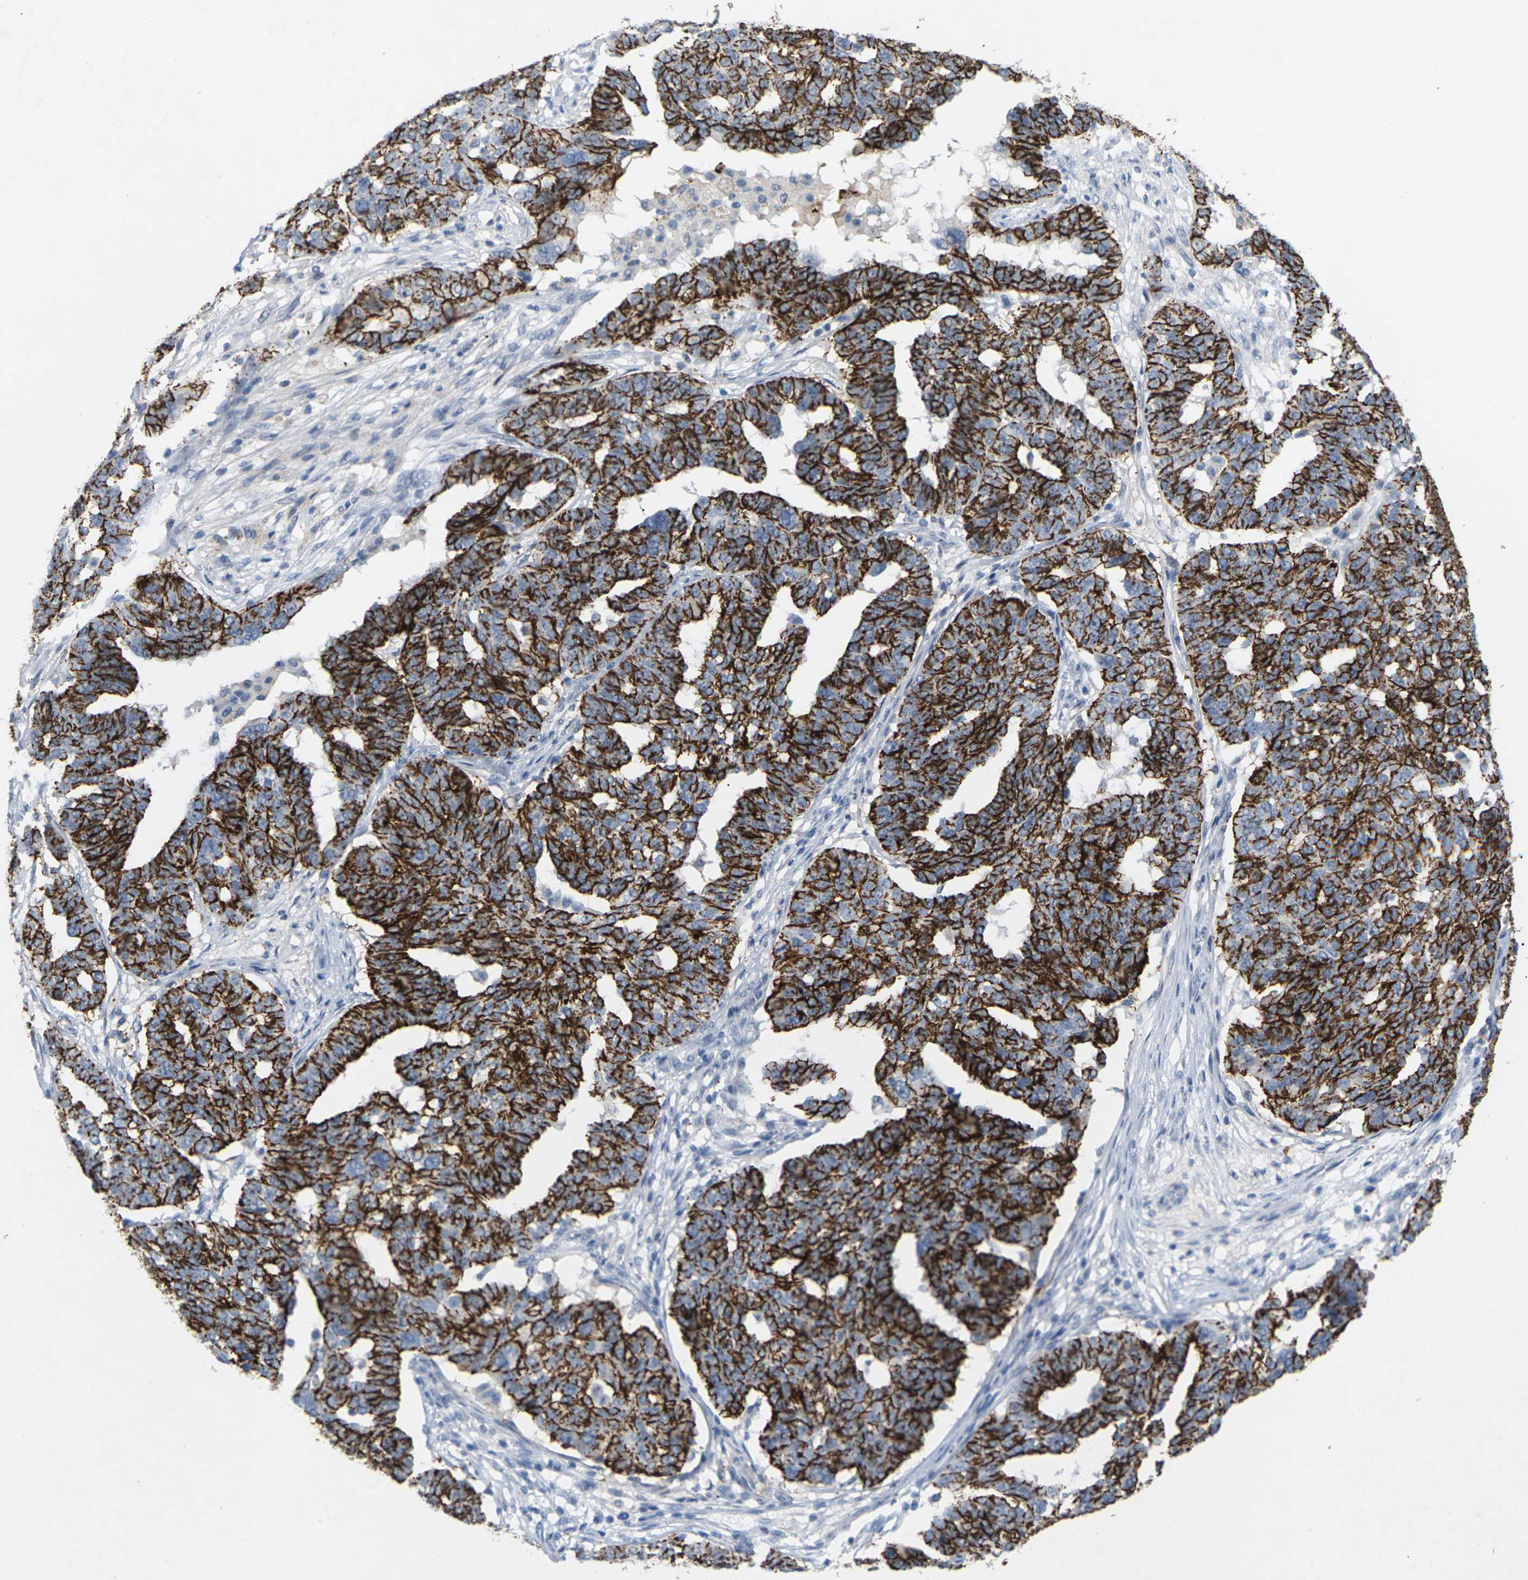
{"staining": {"intensity": "strong", "quantity": ">75%", "location": "cytoplasmic/membranous"}, "tissue": "ovarian cancer", "cell_type": "Tumor cells", "image_type": "cancer", "snomed": [{"axis": "morphology", "description": "Cystadenocarcinoma, serous, NOS"}, {"axis": "topography", "description": "Ovary"}], "caption": "A brown stain labels strong cytoplasmic/membranous positivity of a protein in ovarian cancer tumor cells. (brown staining indicates protein expression, while blue staining denotes nuclei).", "gene": "CLDN3", "patient": {"sex": "female", "age": 59}}